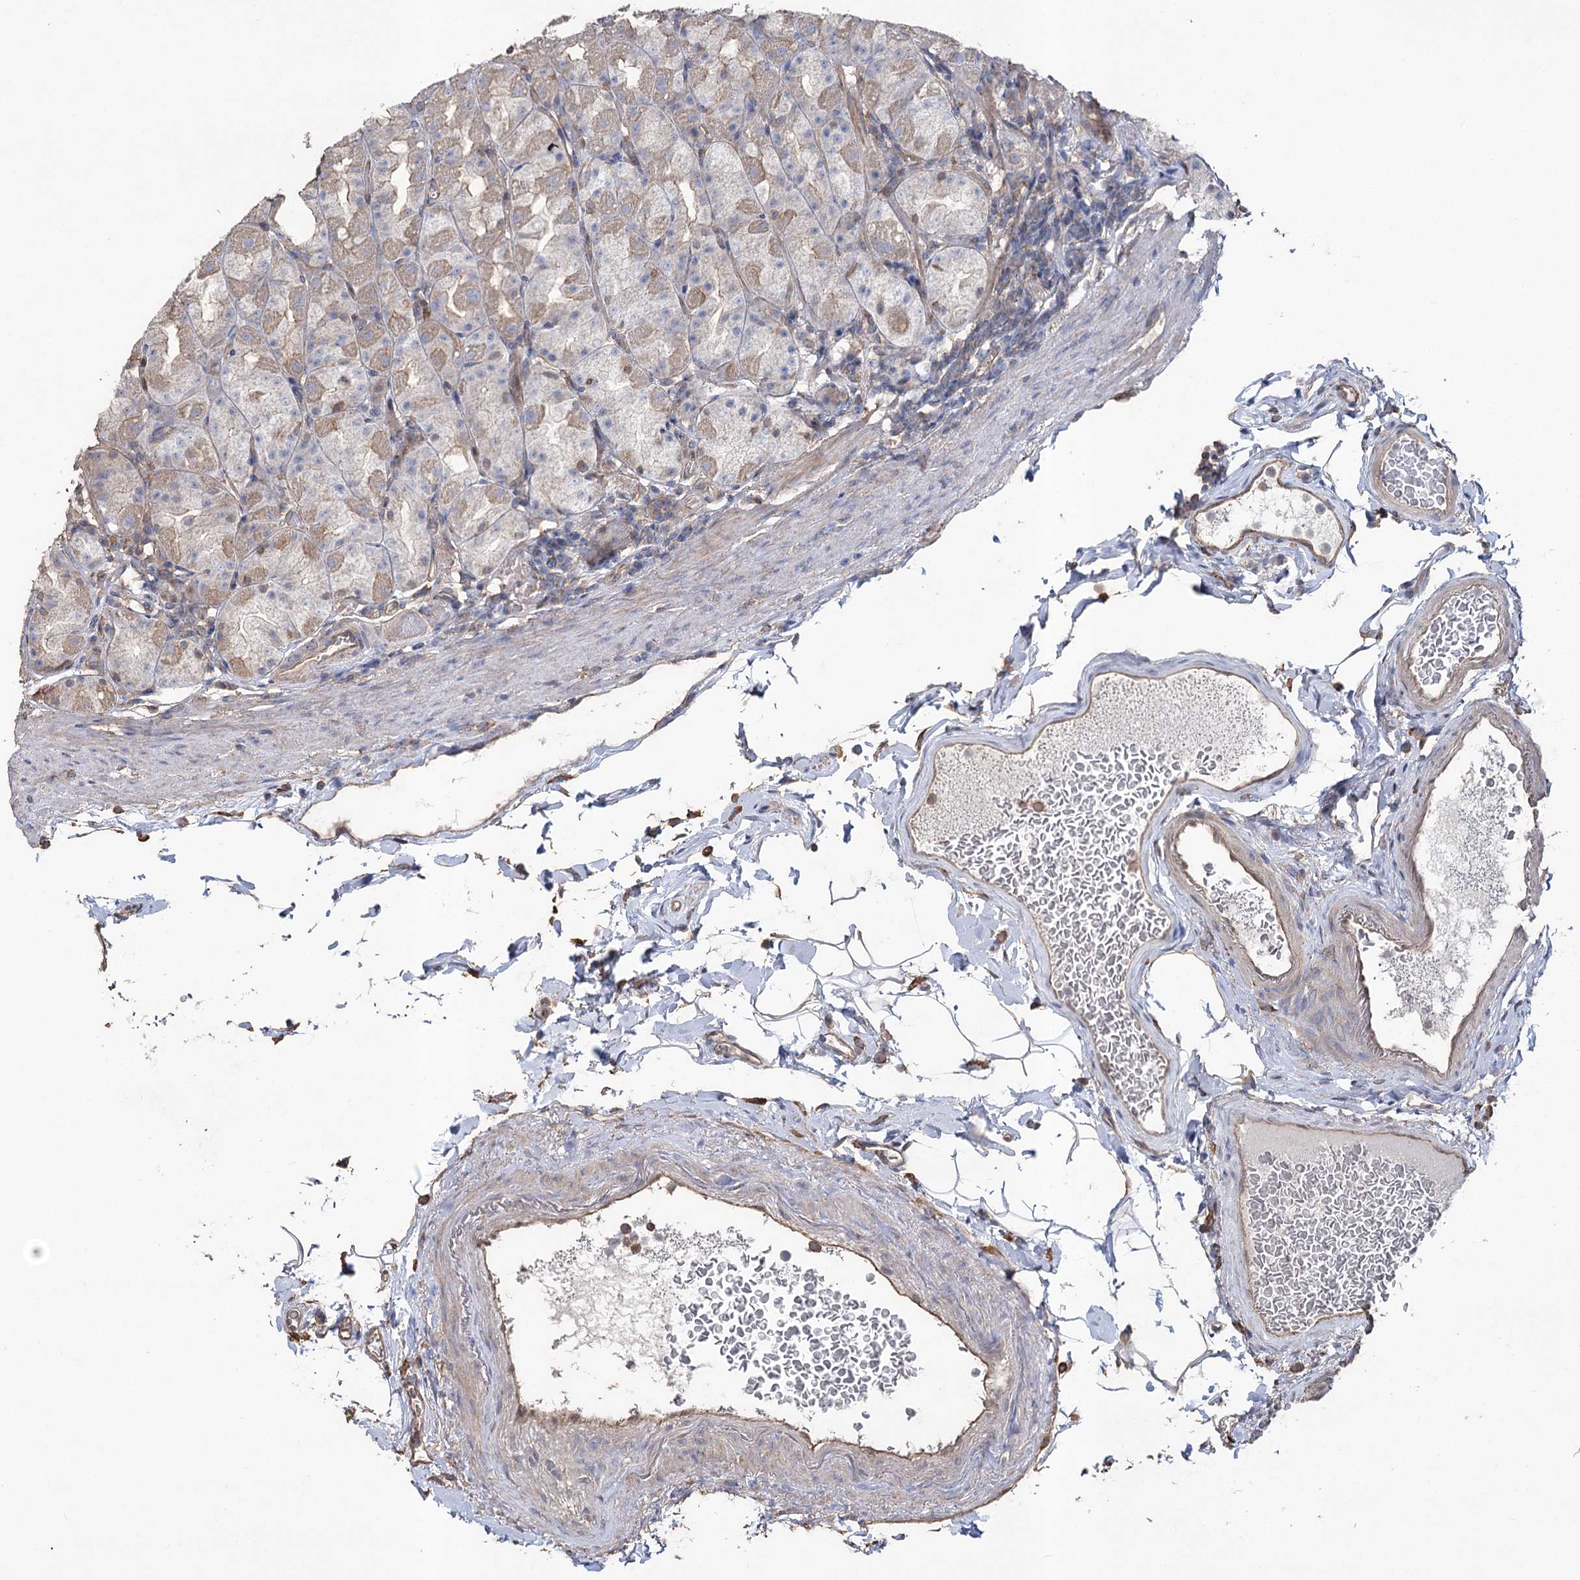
{"staining": {"intensity": "weak", "quantity": "<25%", "location": "cytoplasmic/membranous"}, "tissue": "stomach", "cell_type": "Glandular cells", "image_type": "normal", "snomed": [{"axis": "morphology", "description": "Normal tissue, NOS"}, {"axis": "topography", "description": "Stomach, upper"}], "caption": "The photomicrograph shows no significant expression in glandular cells of stomach.", "gene": "FAM13B", "patient": {"sex": "male", "age": 68}}